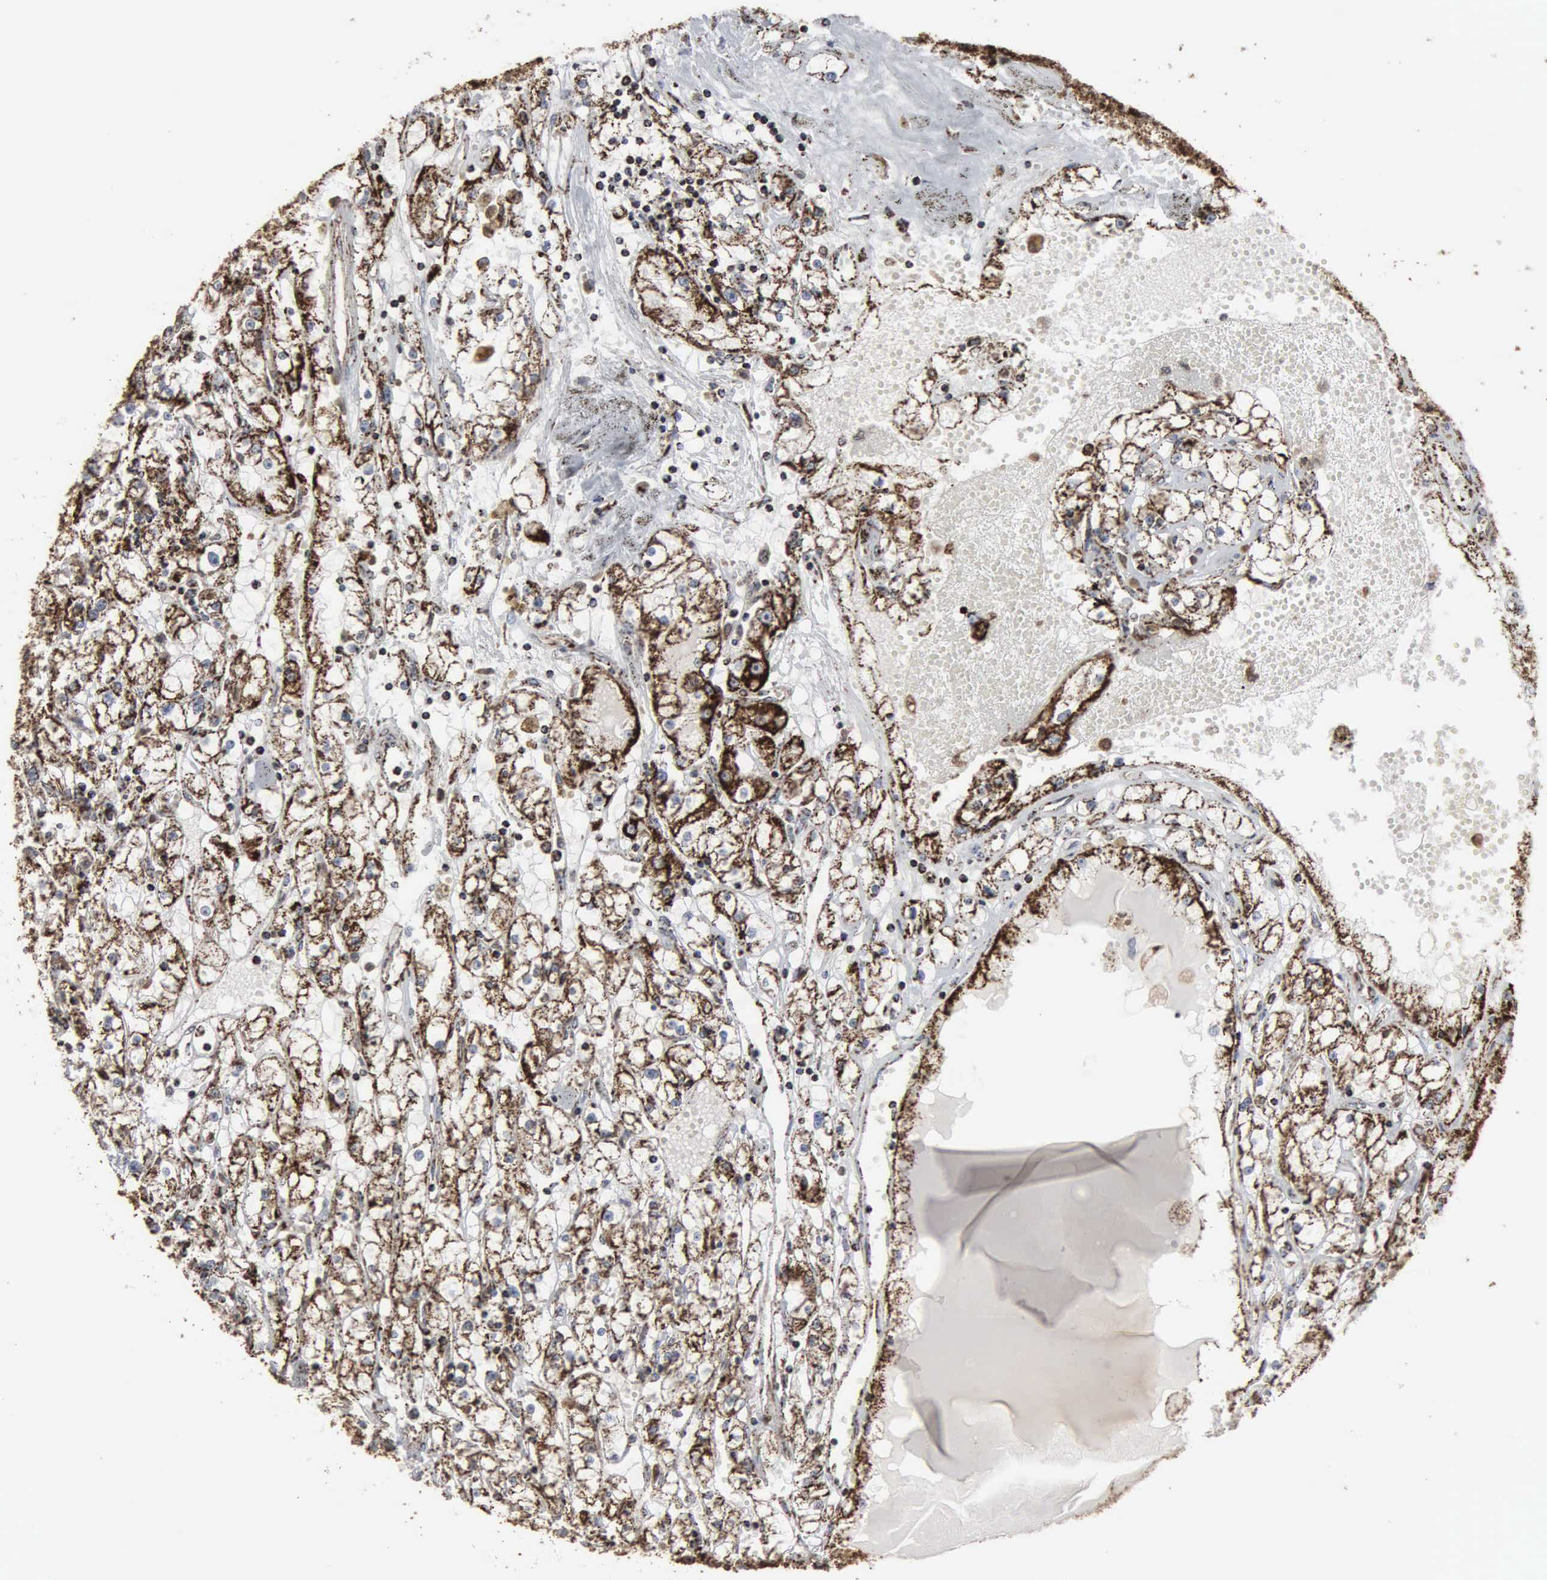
{"staining": {"intensity": "strong", "quantity": ">75%", "location": "cytoplasmic/membranous"}, "tissue": "renal cancer", "cell_type": "Tumor cells", "image_type": "cancer", "snomed": [{"axis": "morphology", "description": "Adenocarcinoma, NOS"}, {"axis": "topography", "description": "Kidney"}], "caption": "Immunohistochemical staining of human renal cancer exhibits high levels of strong cytoplasmic/membranous expression in approximately >75% of tumor cells.", "gene": "HSPA9", "patient": {"sex": "male", "age": 56}}